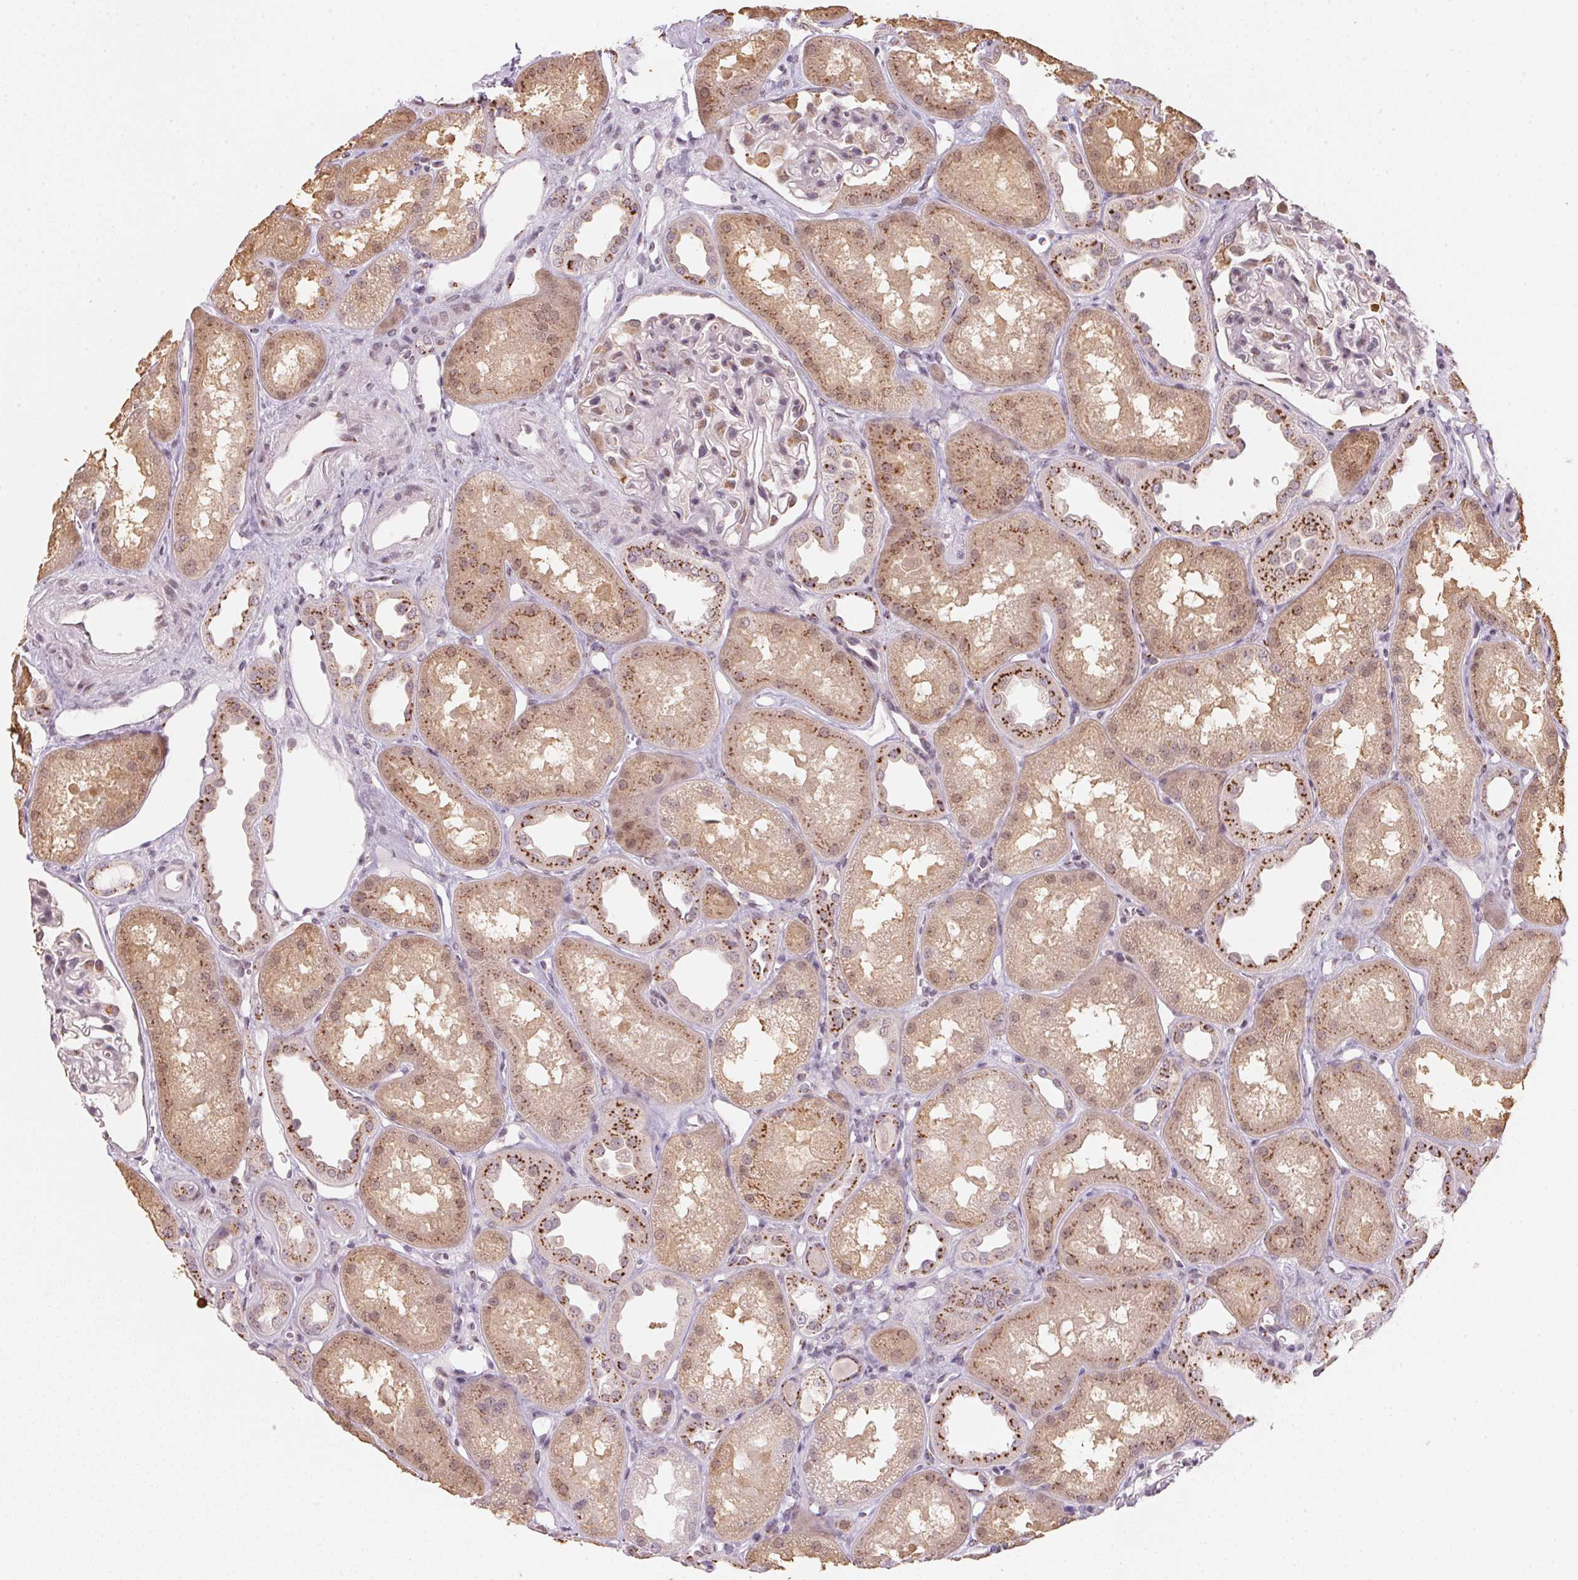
{"staining": {"intensity": "moderate", "quantity": "25%-75%", "location": "cytoplasmic/membranous"}, "tissue": "kidney", "cell_type": "Cells in glomeruli", "image_type": "normal", "snomed": [{"axis": "morphology", "description": "Normal tissue, NOS"}, {"axis": "topography", "description": "Kidney"}], "caption": "DAB immunohistochemical staining of benign human kidney reveals moderate cytoplasmic/membranous protein positivity in about 25%-75% of cells in glomeruli. (DAB IHC with brightfield microscopy, high magnification).", "gene": "RAB22A", "patient": {"sex": "male", "age": 61}}